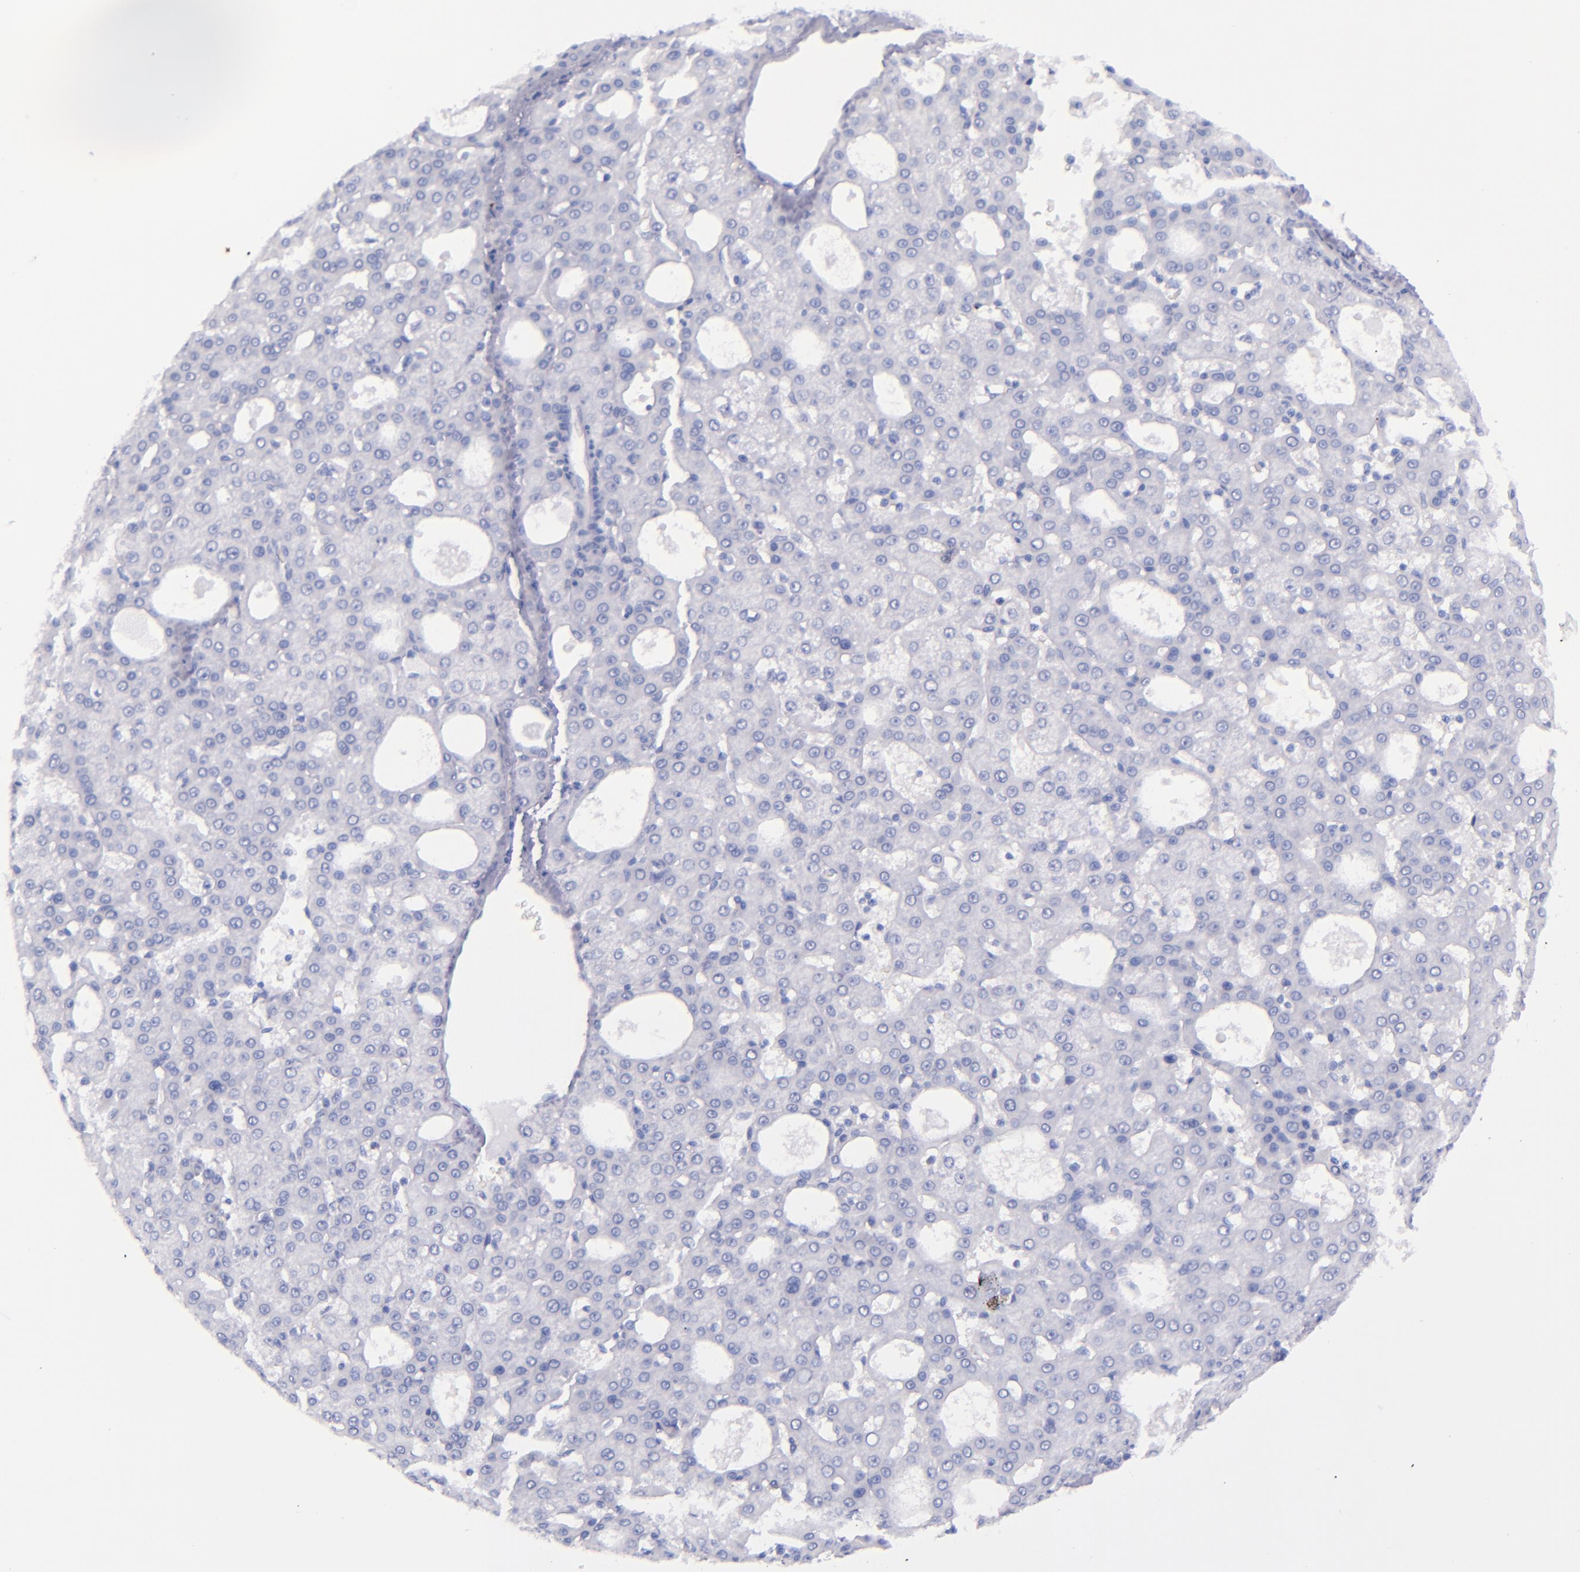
{"staining": {"intensity": "negative", "quantity": "none", "location": "none"}, "tissue": "liver cancer", "cell_type": "Tumor cells", "image_type": "cancer", "snomed": [{"axis": "morphology", "description": "Carcinoma, Hepatocellular, NOS"}, {"axis": "topography", "description": "Liver"}], "caption": "This is an immunohistochemistry (IHC) image of human hepatocellular carcinoma (liver). There is no staining in tumor cells.", "gene": "SFTPB", "patient": {"sex": "male", "age": 47}}